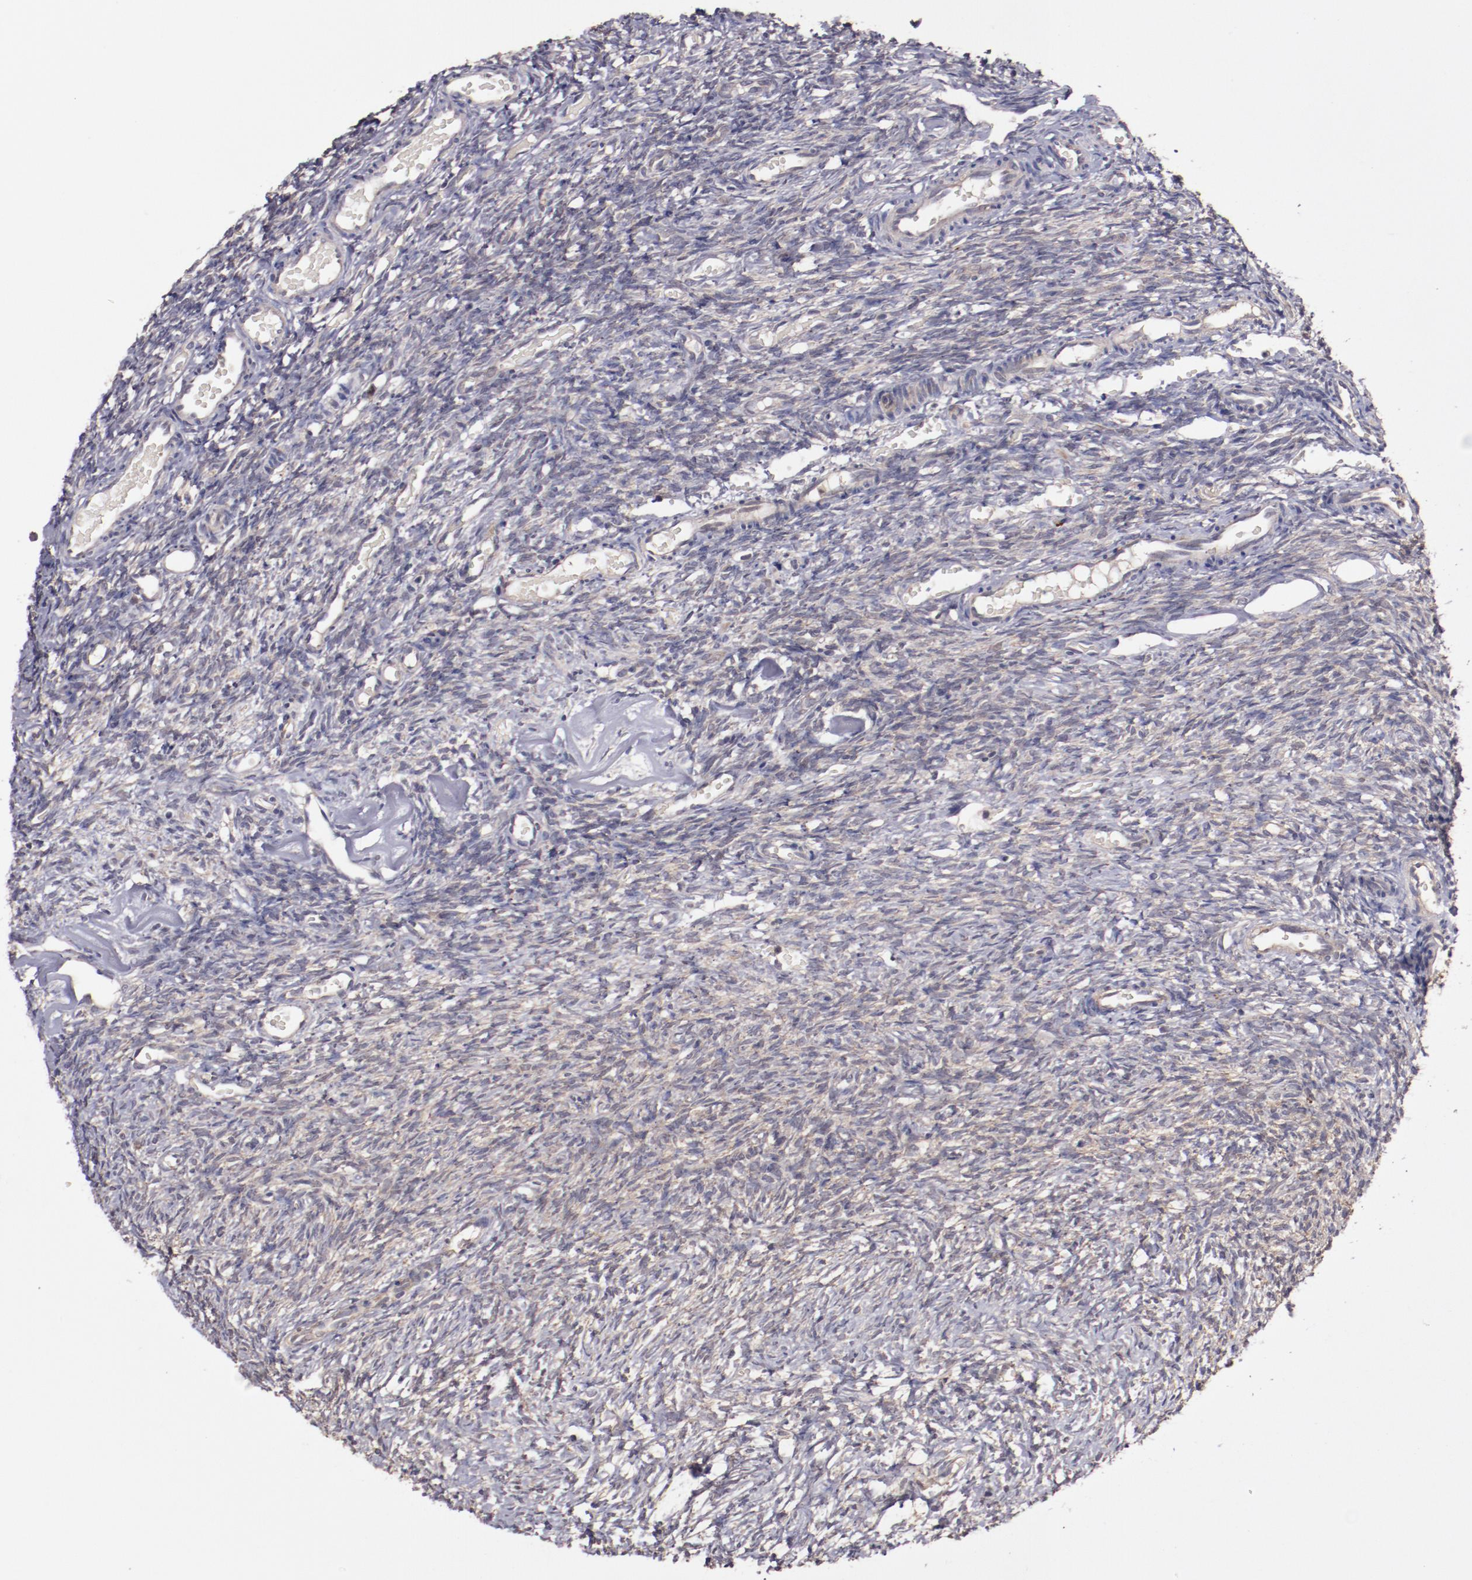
{"staining": {"intensity": "weak", "quantity": ">75%", "location": "cytoplasmic/membranous"}, "tissue": "ovary", "cell_type": "Ovarian stroma cells", "image_type": "normal", "snomed": [{"axis": "morphology", "description": "Normal tissue, NOS"}, {"axis": "topography", "description": "Ovary"}], "caption": "This photomicrograph exhibits immunohistochemistry staining of benign ovary, with low weak cytoplasmic/membranous expression in approximately >75% of ovarian stroma cells.", "gene": "FTSJ1", "patient": {"sex": "female", "age": 35}}